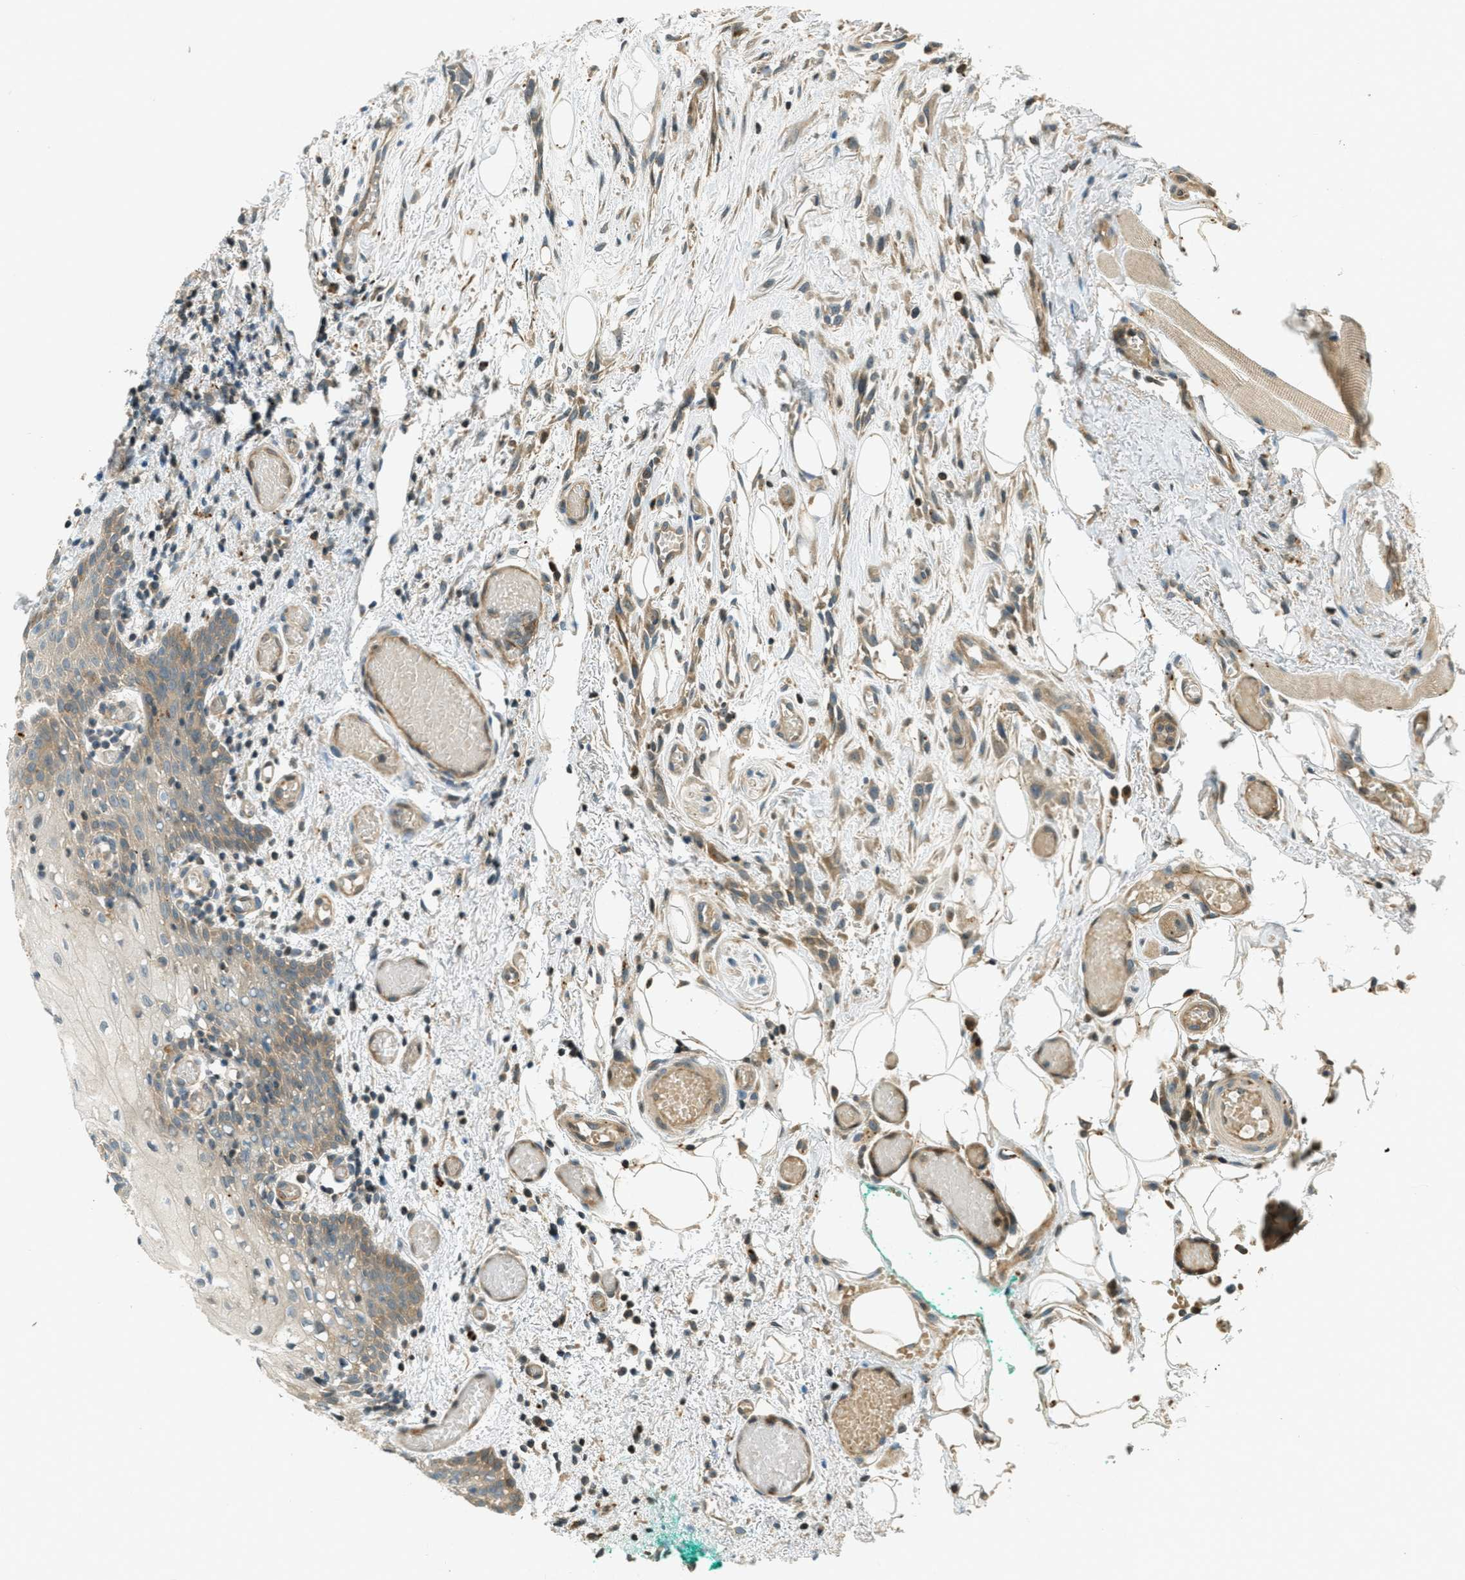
{"staining": {"intensity": "moderate", "quantity": "25%-75%", "location": "cytoplasmic/membranous"}, "tissue": "oral mucosa", "cell_type": "Squamous epithelial cells", "image_type": "normal", "snomed": [{"axis": "morphology", "description": "Normal tissue, NOS"}, {"axis": "morphology", "description": "Squamous cell carcinoma, NOS"}, {"axis": "topography", "description": "Oral tissue"}, {"axis": "topography", "description": "Salivary gland"}, {"axis": "topography", "description": "Head-Neck"}], "caption": "Unremarkable oral mucosa reveals moderate cytoplasmic/membranous expression in approximately 25%-75% of squamous epithelial cells Using DAB (brown) and hematoxylin (blue) stains, captured at high magnification using brightfield microscopy..", "gene": "PTPN23", "patient": {"sex": "female", "age": 62}}